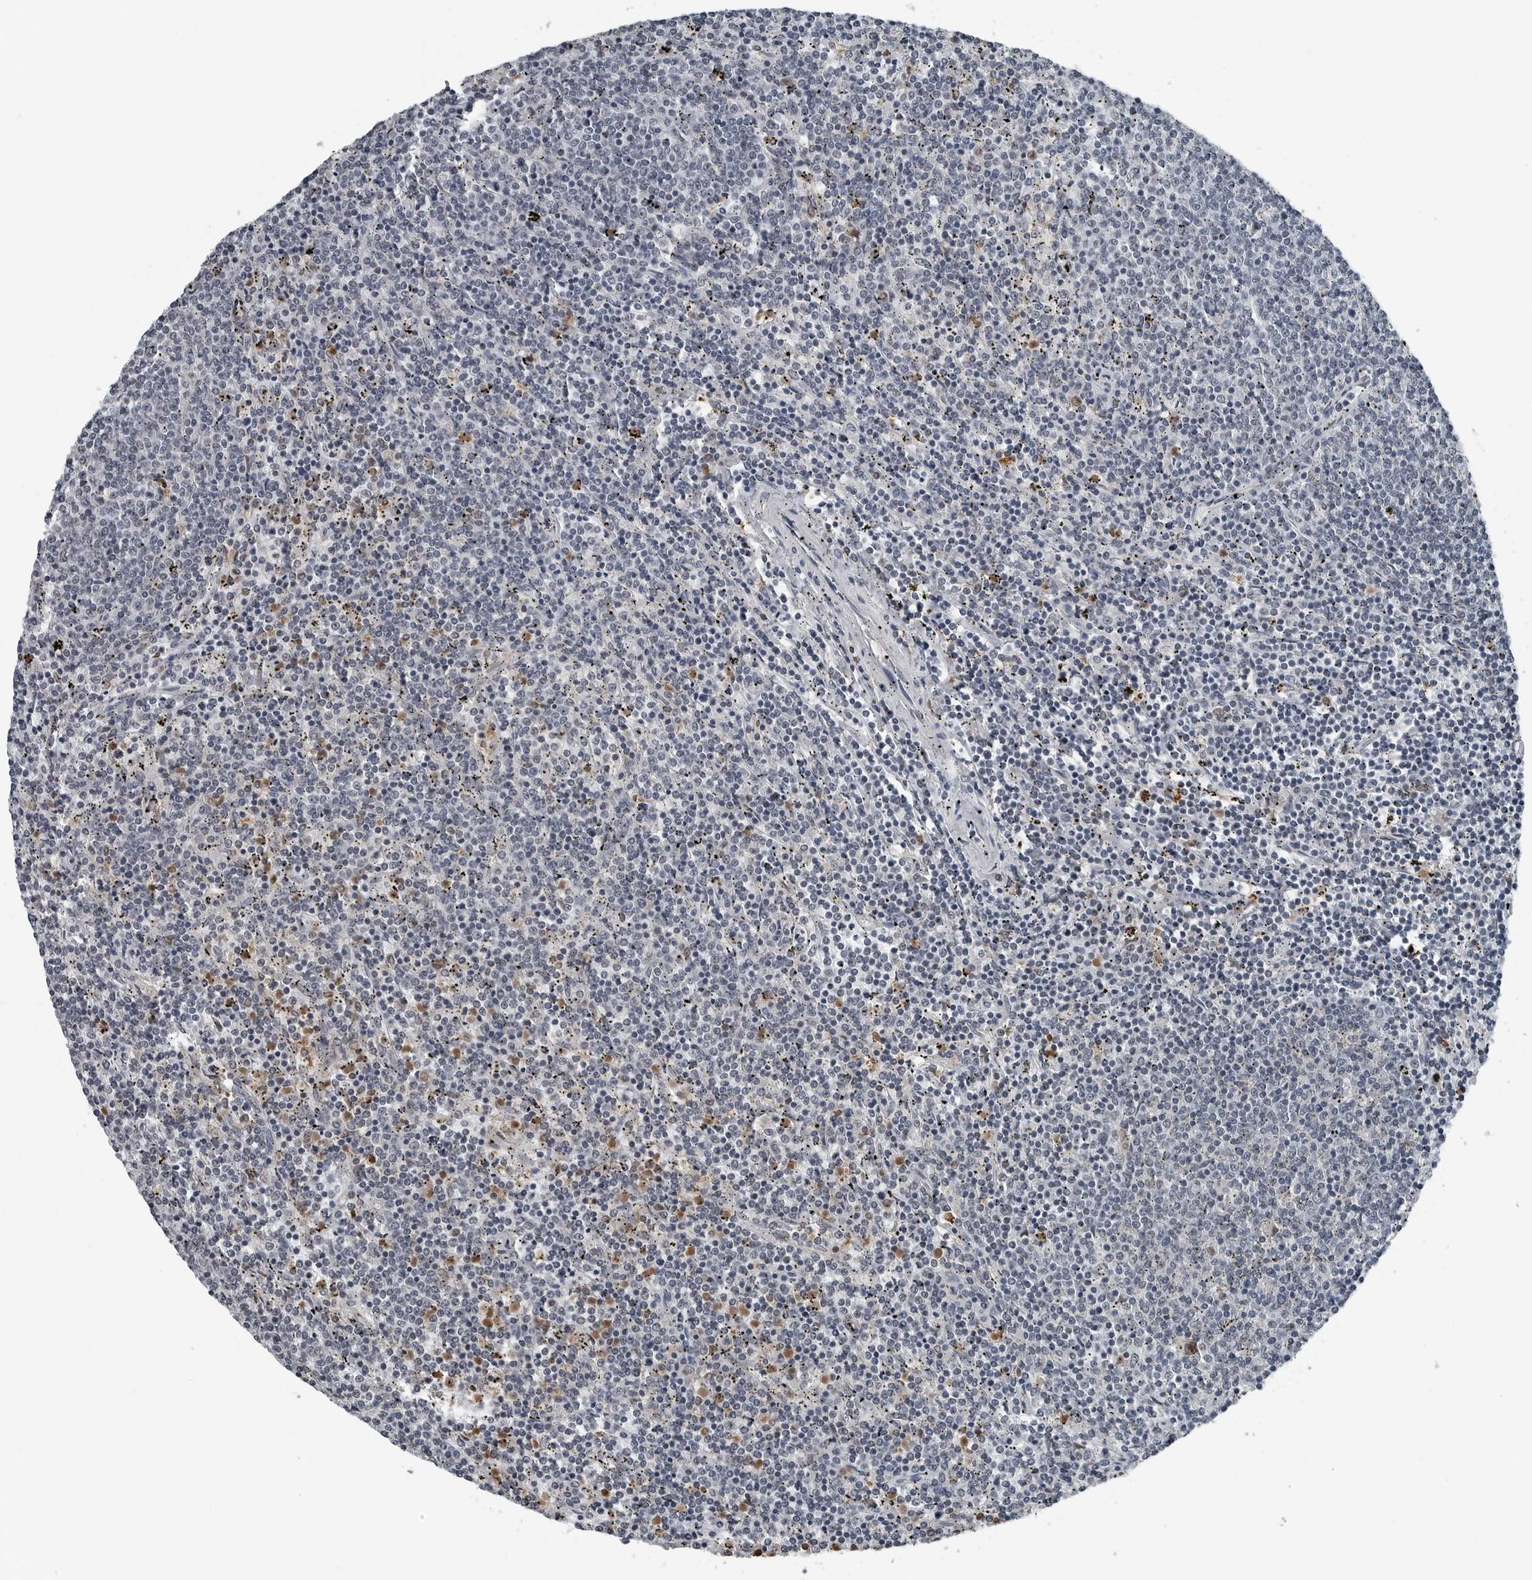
{"staining": {"intensity": "negative", "quantity": "none", "location": "none"}, "tissue": "lymphoma", "cell_type": "Tumor cells", "image_type": "cancer", "snomed": [{"axis": "morphology", "description": "Malignant lymphoma, non-Hodgkin's type, Low grade"}, {"axis": "topography", "description": "Spleen"}], "caption": "IHC histopathology image of neoplastic tissue: lymphoma stained with DAB exhibits no significant protein staining in tumor cells.", "gene": "AKR1A1", "patient": {"sex": "female", "age": 50}}